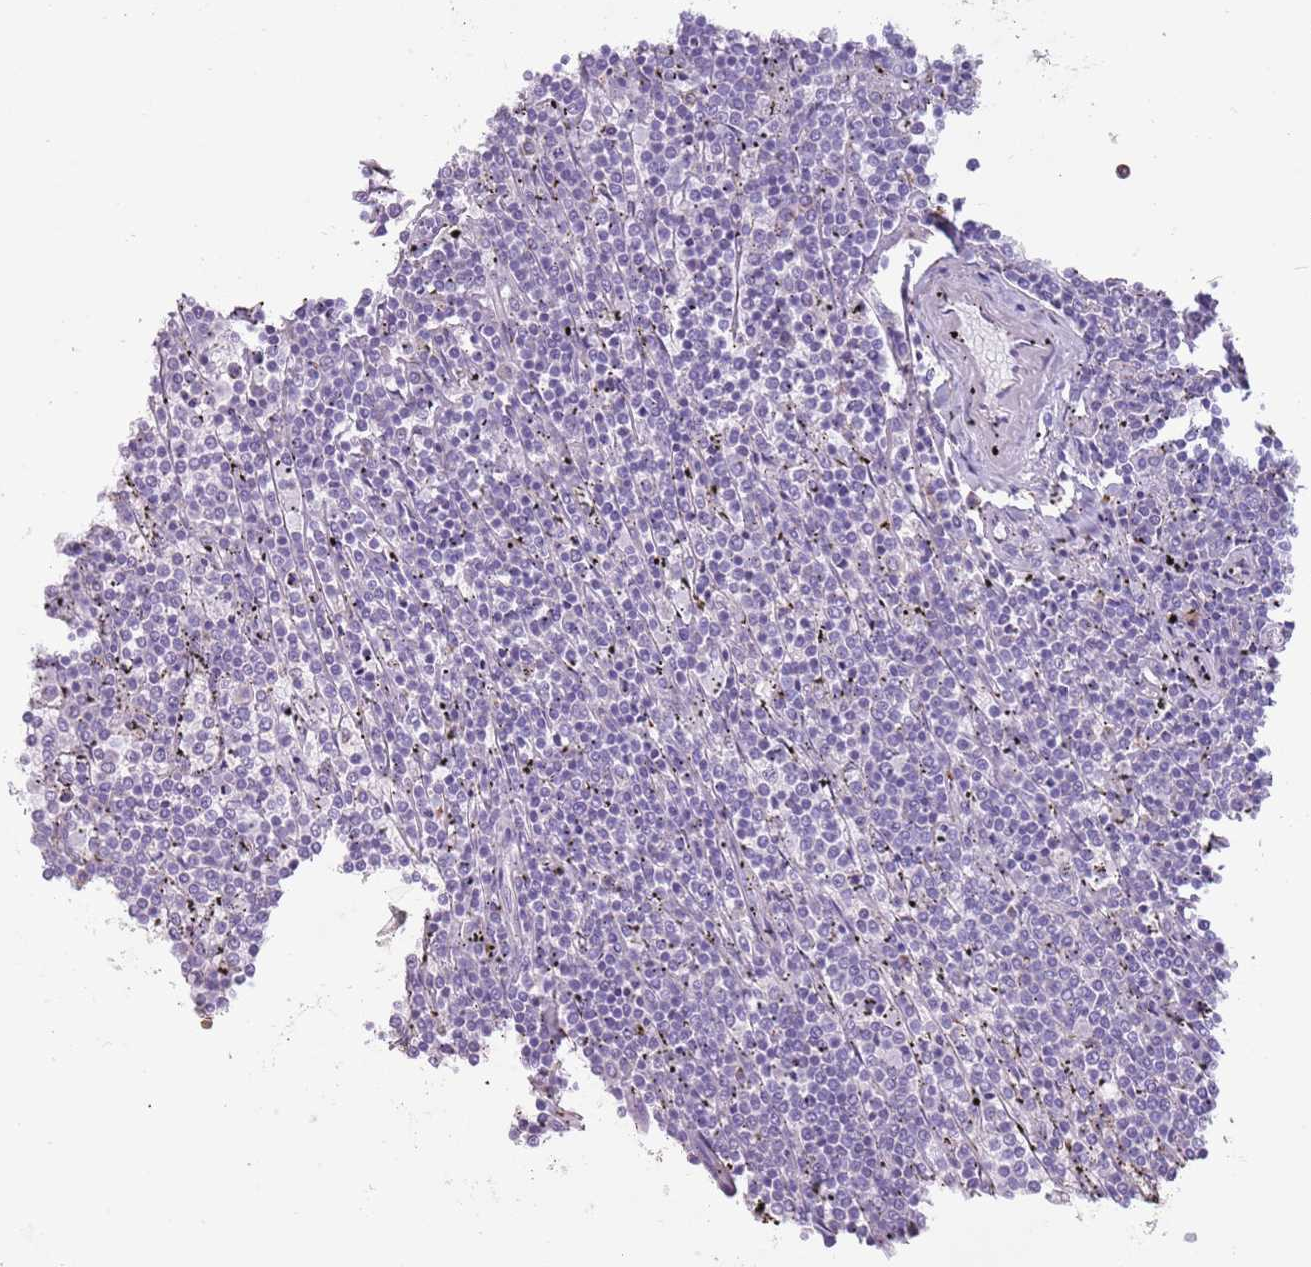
{"staining": {"intensity": "negative", "quantity": "none", "location": "none"}, "tissue": "lymphoma", "cell_type": "Tumor cells", "image_type": "cancer", "snomed": [{"axis": "morphology", "description": "Malignant lymphoma, non-Hodgkin's type, Low grade"}, {"axis": "topography", "description": "Spleen"}], "caption": "Immunohistochemistry (IHC) of human lymphoma displays no expression in tumor cells.", "gene": "NWD2", "patient": {"sex": "female", "age": 50}}